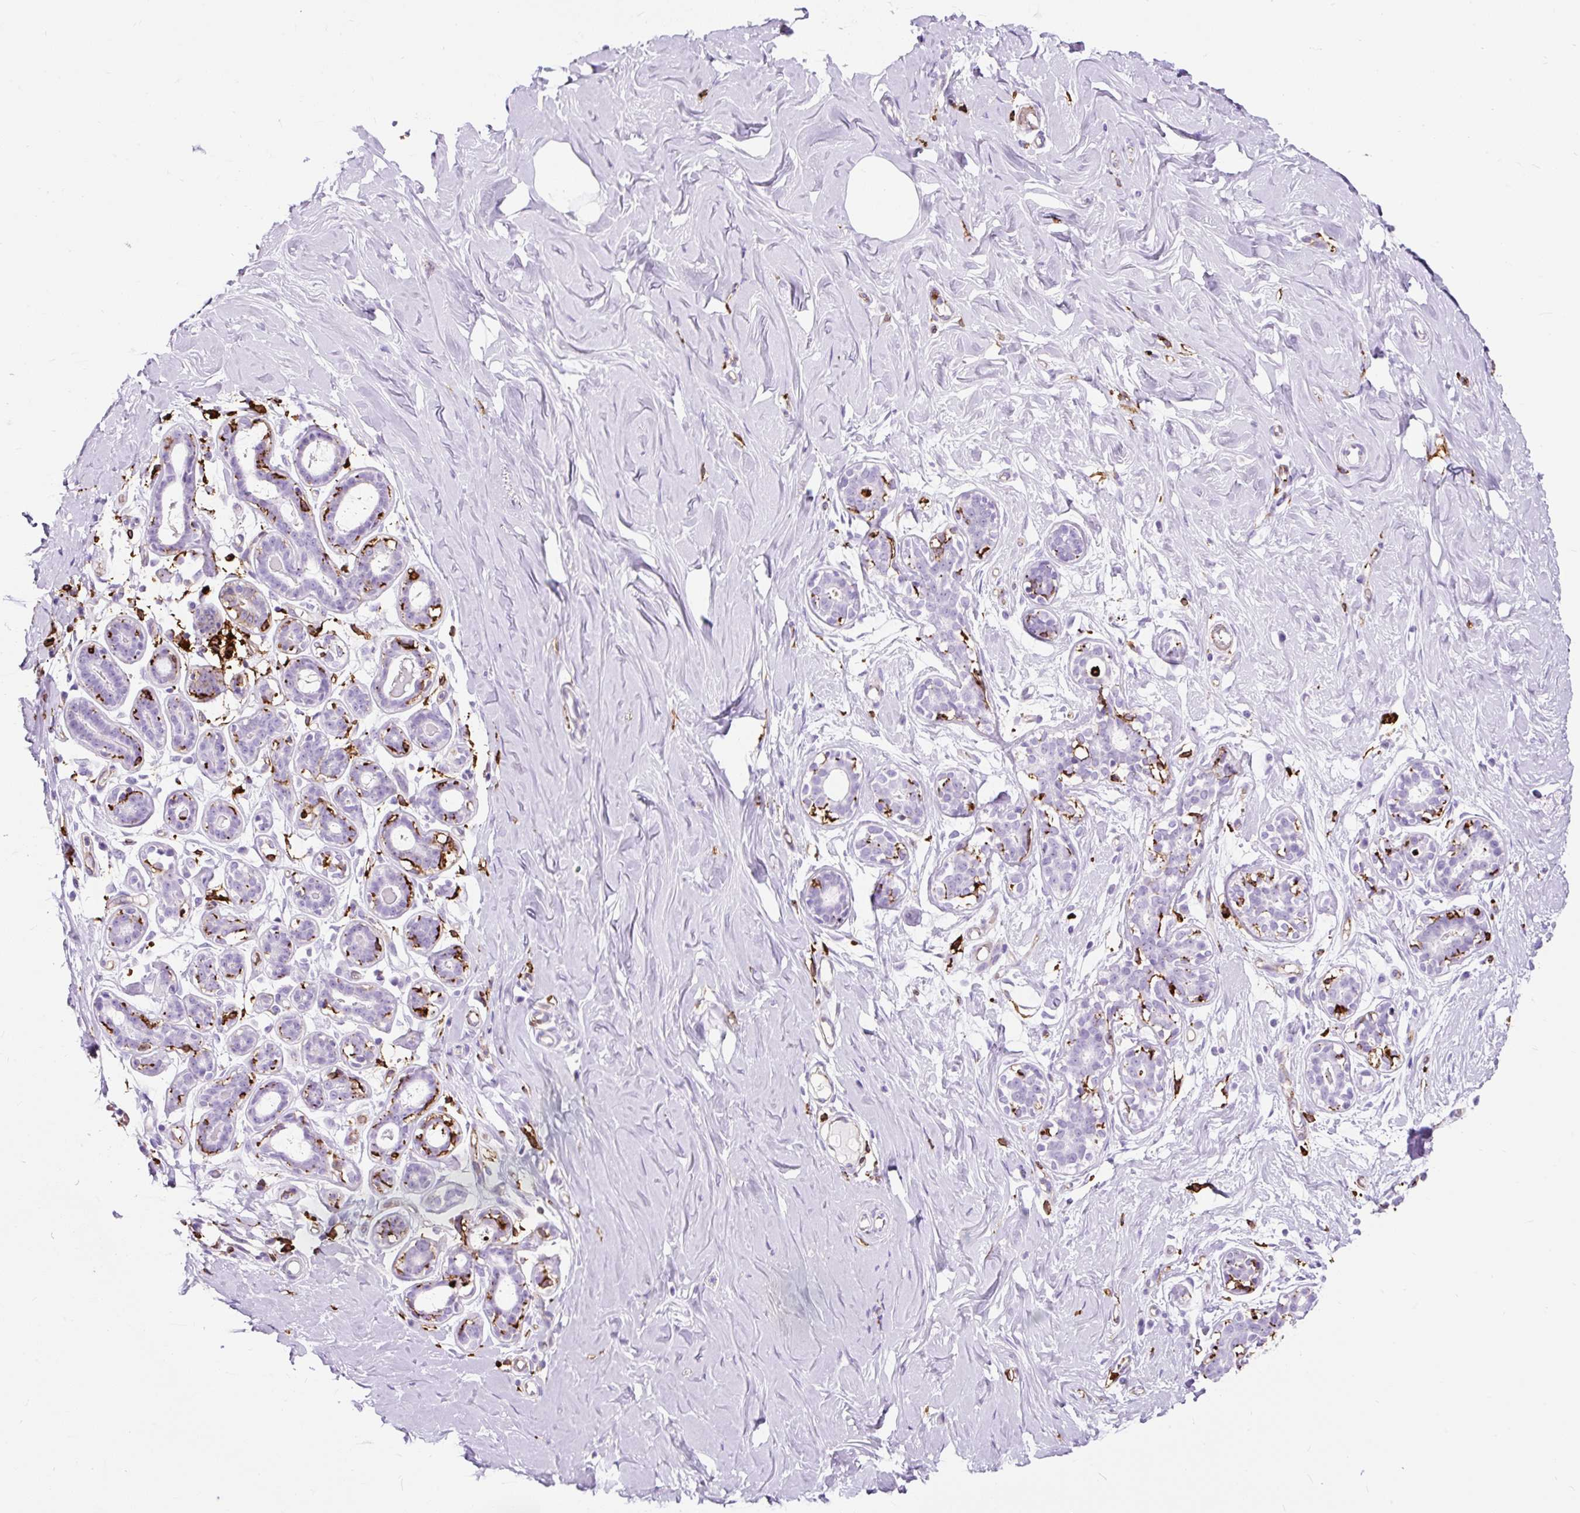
{"staining": {"intensity": "negative", "quantity": "none", "location": "none"}, "tissue": "breast", "cell_type": "Adipocytes", "image_type": "normal", "snomed": [{"axis": "morphology", "description": "Normal tissue, NOS"}, {"axis": "topography", "description": "Breast"}], "caption": "An image of human breast is negative for staining in adipocytes. (DAB immunohistochemistry (IHC), high magnification).", "gene": "HLA", "patient": {"sex": "female", "age": 27}}